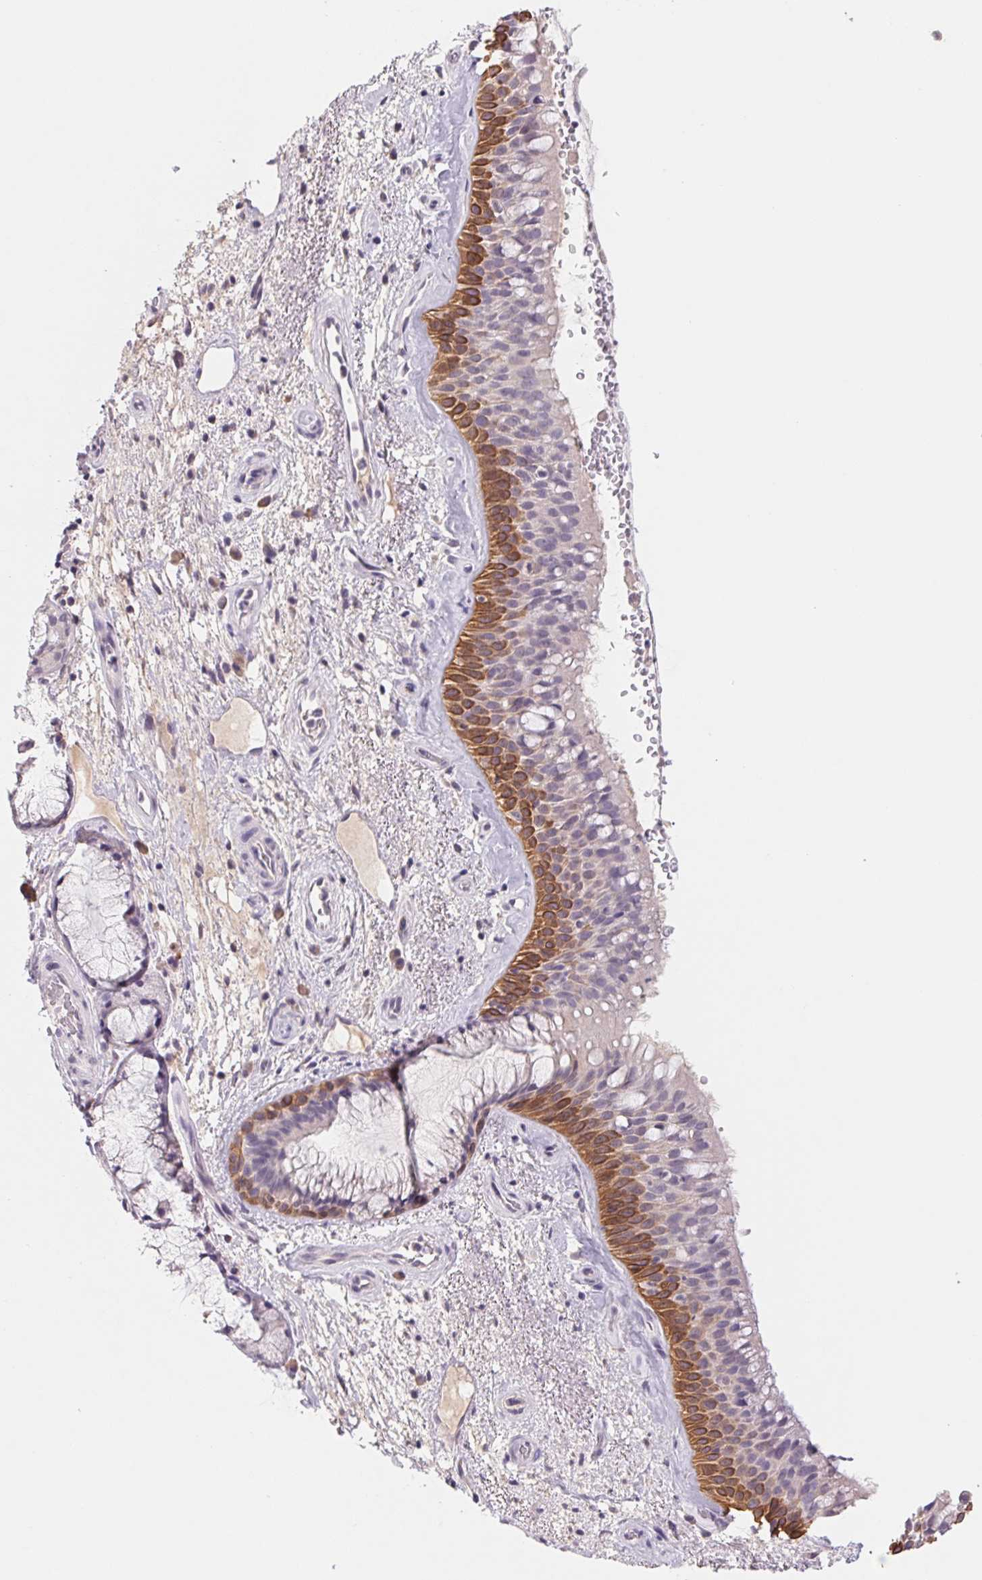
{"staining": {"intensity": "strong", "quantity": "<25%", "location": "cytoplasmic/membranous"}, "tissue": "bronchus", "cell_type": "Respiratory epithelial cells", "image_type": "normal", "snomed": [{"axis": "morphology", "description": "Normal tissue, NOS"}, {"axis": "topography", "description": "Bronchus"}], "caption": "An image of human bronchus stained for a protein displays strong cytoplasmic/membranous brown staining in respiratory epithelial cells. The staining was performed using DAB (3,3'-diaminobenzidine) to visualize the protein expression in brown, while the nuclei were stained in blue with hematoxylin (Magnification: 20x).", "gene": "PNMA8B", "patient": {"sex": "male", "age": 48}}